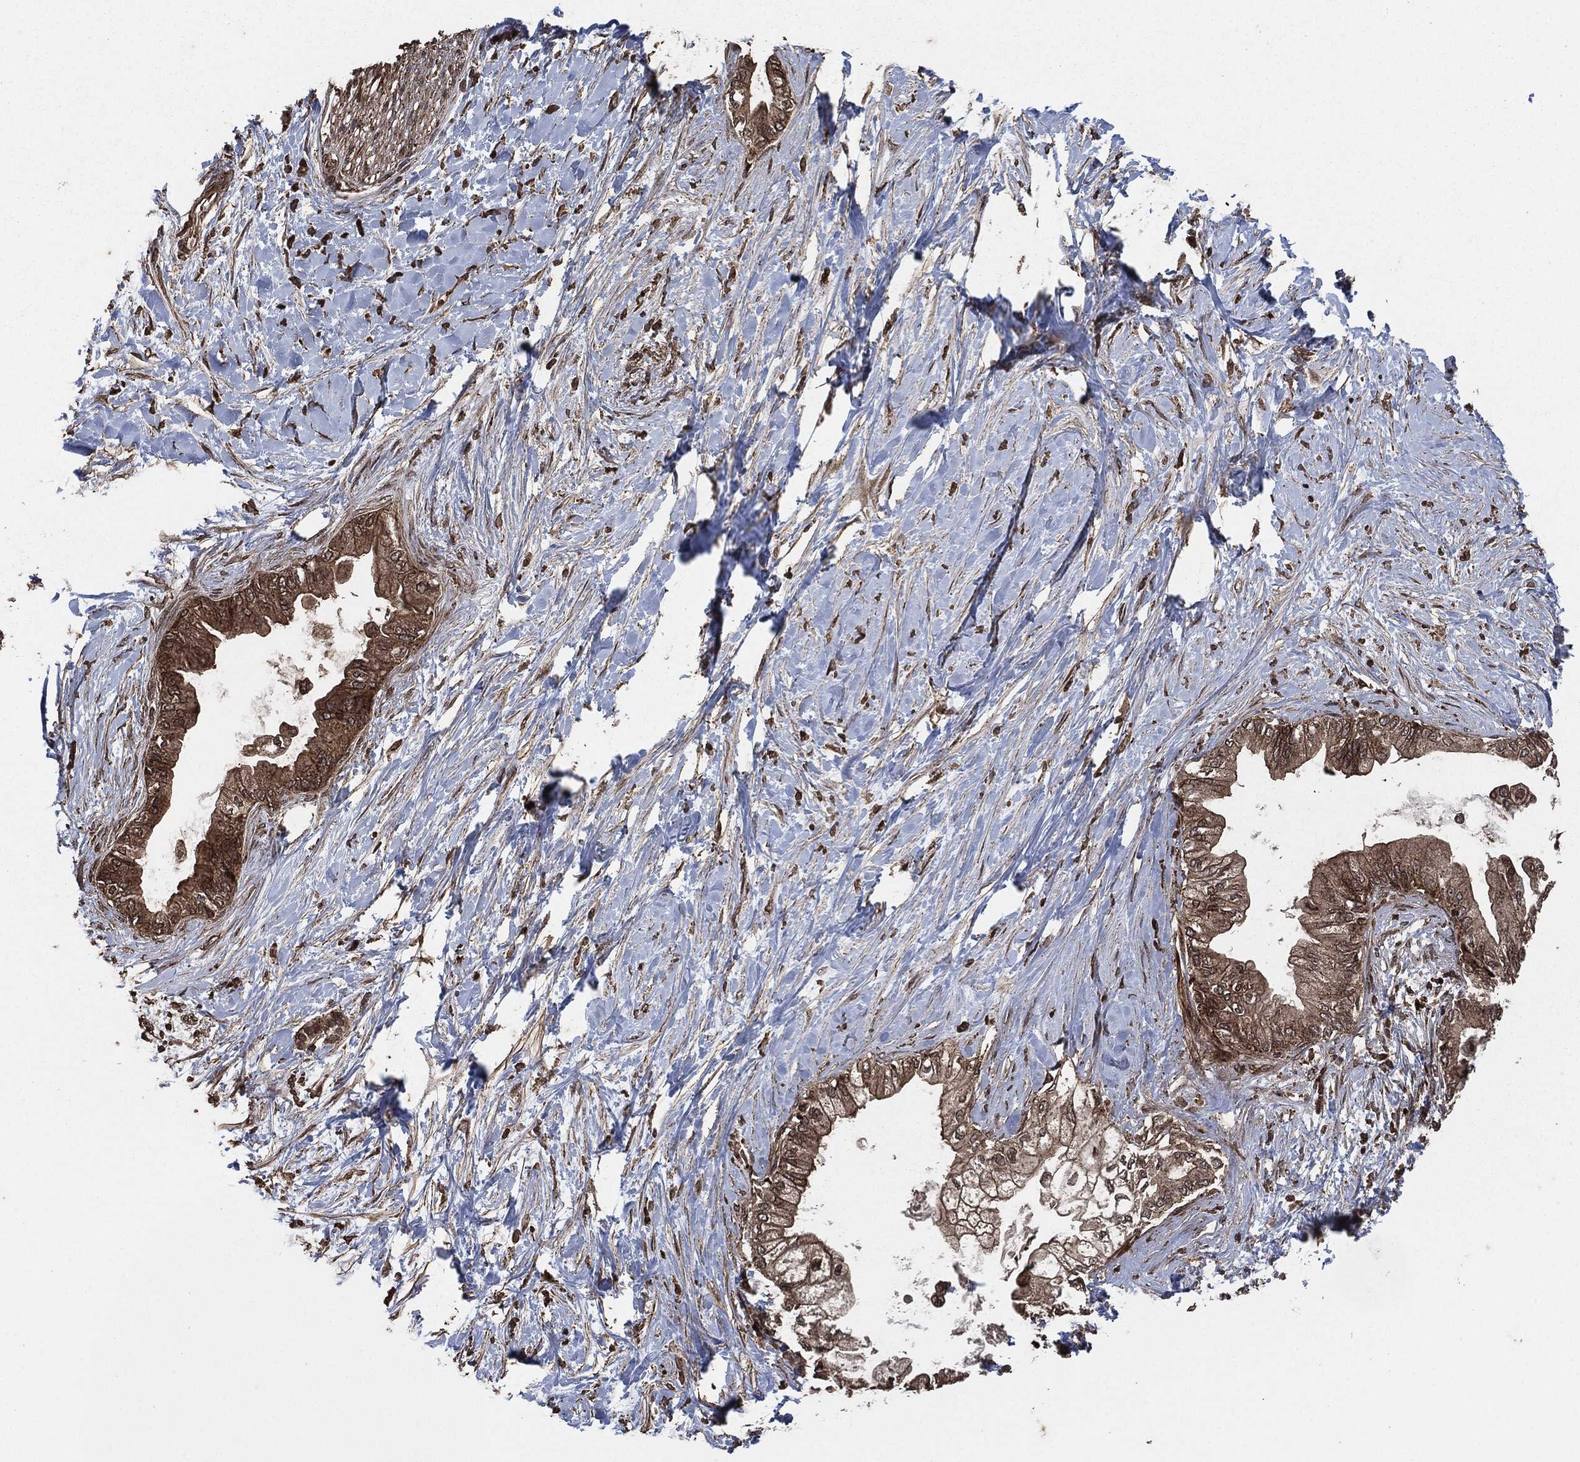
{"staining": {"intensity": "moderate", "quantity": ">75%", "location": "cytoplasmic/membranous"}, "tissue": "pancreatic cancer", "cell_type": "Tumor cells", "image_type": "cancer", "snomed": [{"axis": "morphology", "description": "Normal tissue, NOS"}, {"axis": "morphology", "description": "Adenocarcinoma, NOS"}, {"axis": "topography", "description": "Pancreas"}, {"axis": "topography", "description": "Duodenum"}], "caption": "Adenocarcinoma (pancreatic) was stained to show a protein in brown. There is medium levels of moderate cytoplasmic/membranous positivity in approximately >75% of tumor cells.", "gene": "IFIT1", "patient": {"sex": "female", "age": 60}}